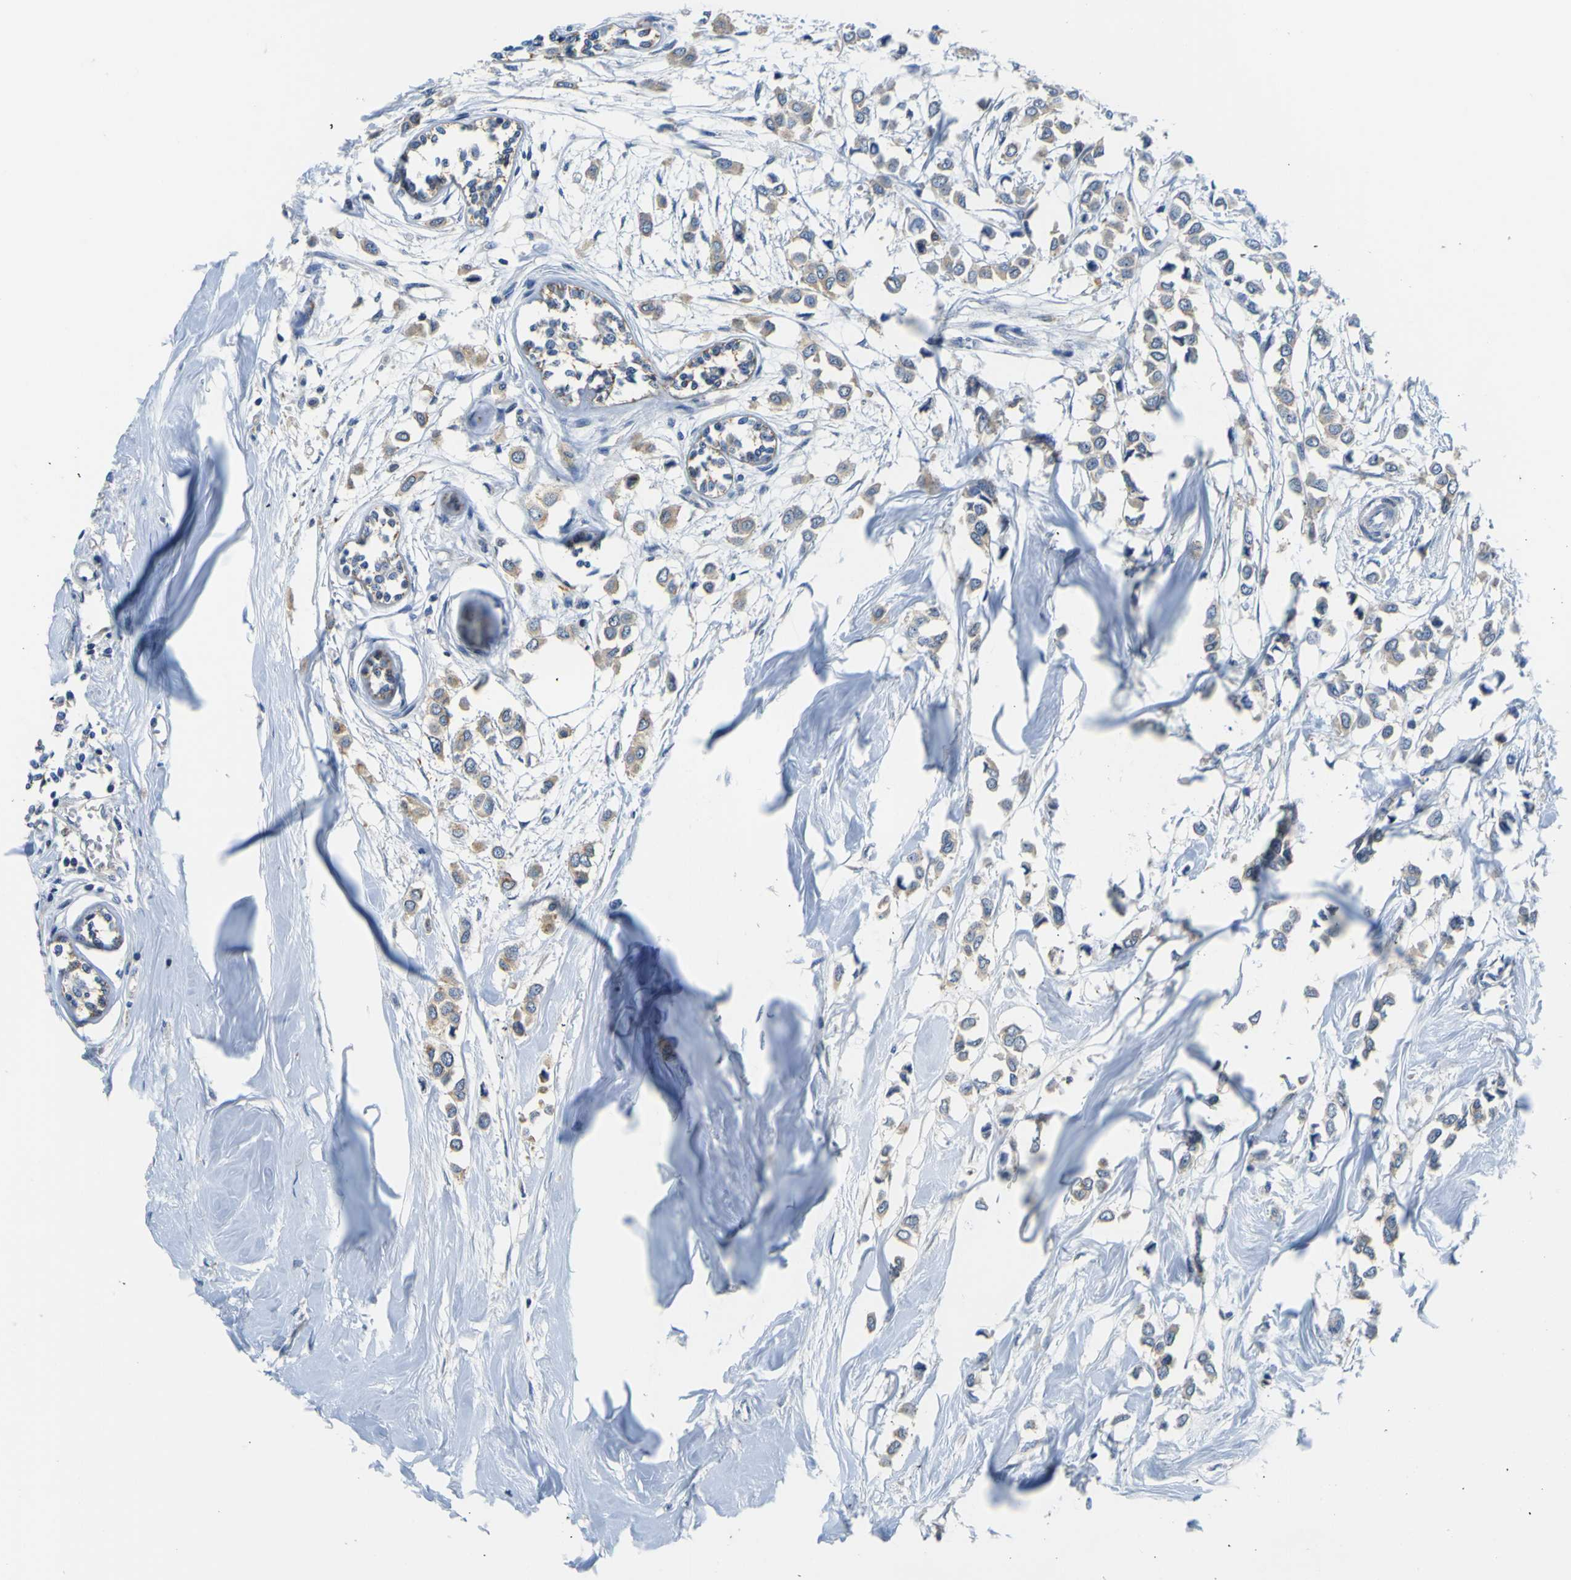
{"staining": {"intensity": "weak", "quantity": ">75%", "location": "cytoplasmic/membranous"}, "tissue": "breast cancer", "cell_type": "Tumor cells", "image_type": "cancer", "snomed": [{"axis": "morphology", "description": "Lobular carcinoma"}, {"axis": "topography", "description": "Breast"}], "caption": "Immunohistochemistry (IHC) of breast lobular carcinoma exhibits low levels of weak cytoplasmic/membranous expression in approximately >75% of tumor cells. (Stains: DAB in brown, nuclei in blue, Microscopy: brightfield microscopy at high magnification).", "gene": "TNIK", "patient": {"sex": "female", "age": 51}}